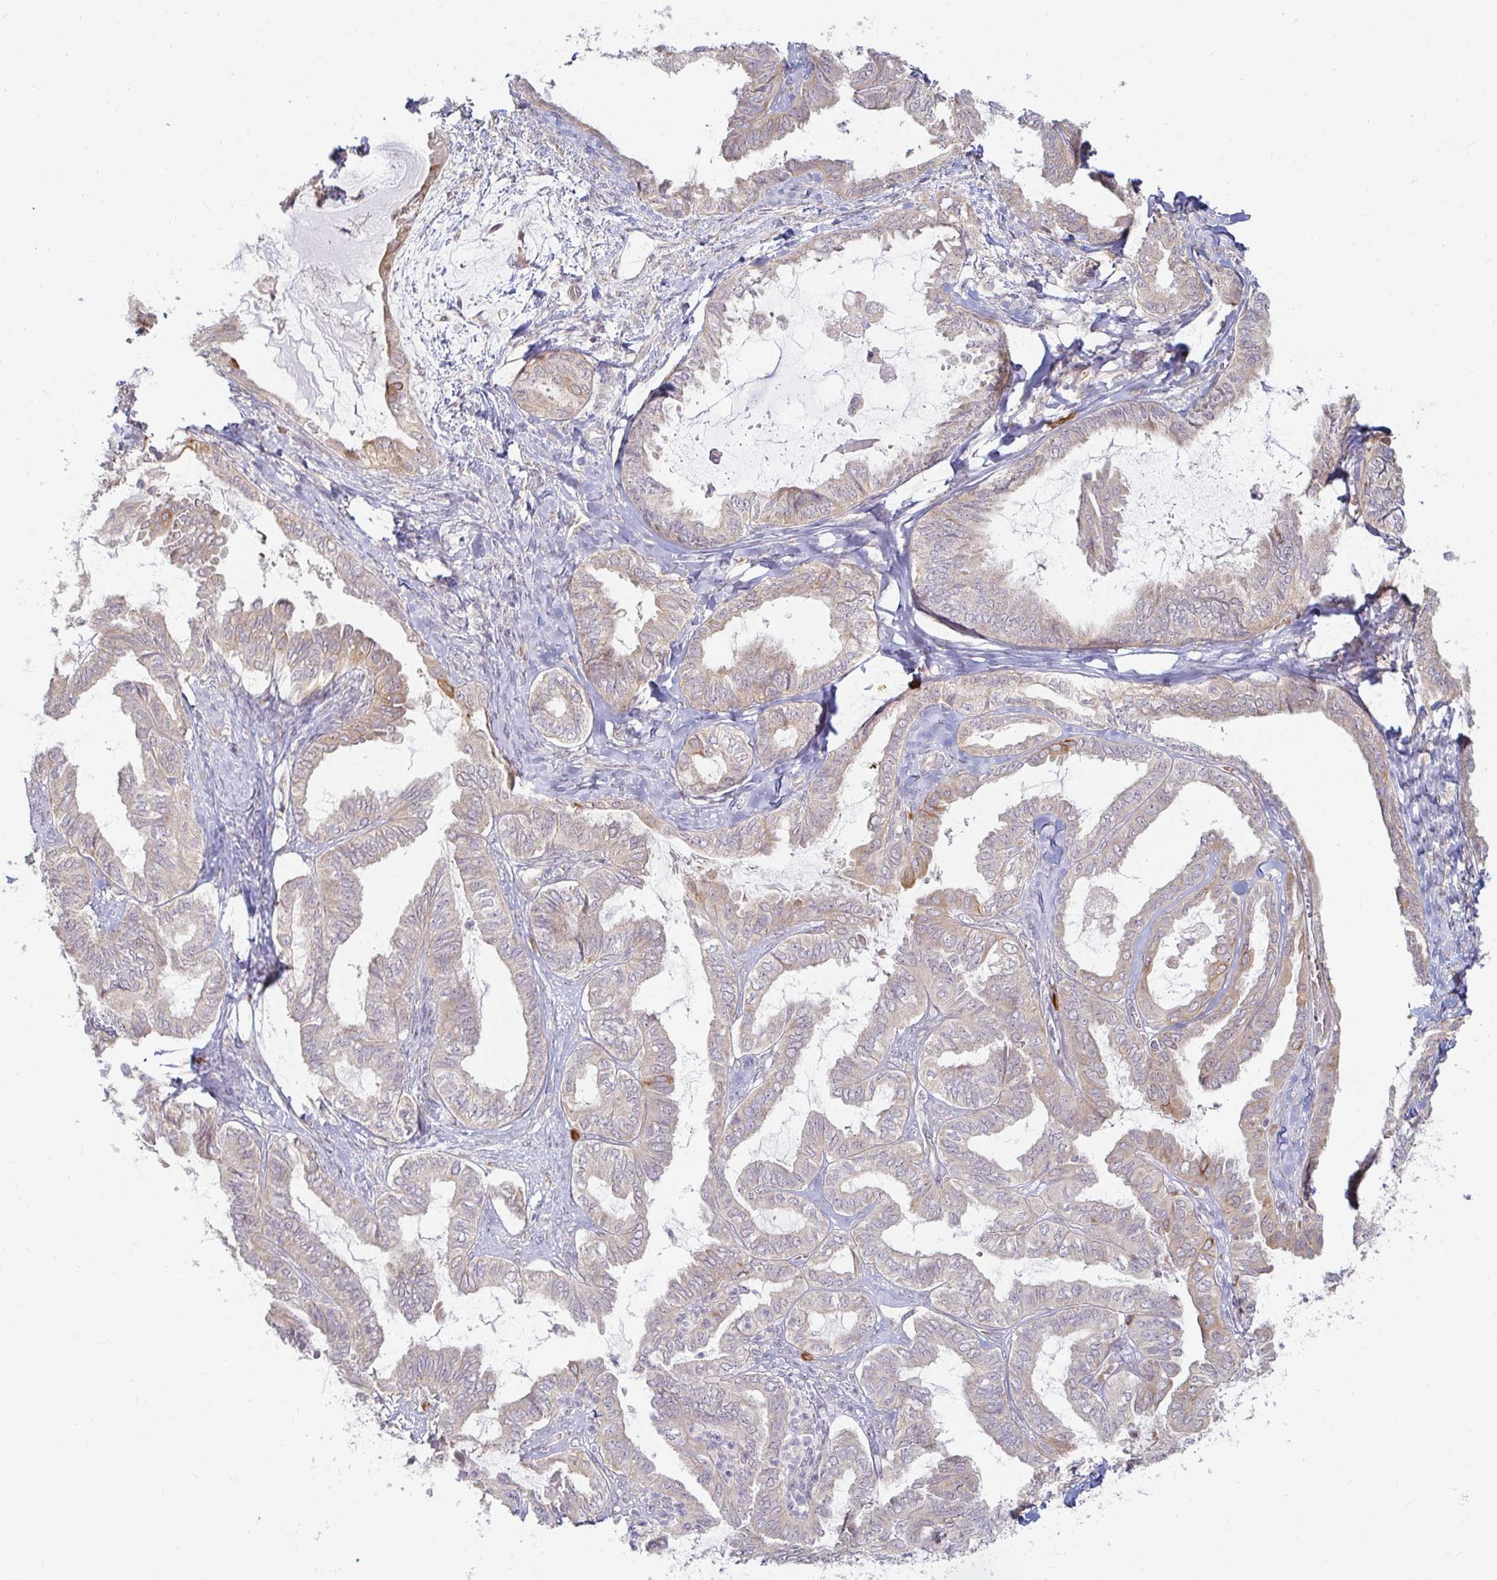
{"staining": {"intensity": "negative", "quantity": "none", "location": "none"}, "tissue": "ovarian cancer", "cell_type": "Tumor cells", "image_type": "cancer", "snomed": [{"axis": "morphology", "description": "Carcinoma, endometroid"}, {"axis": "topography", "description": "Ovary"}], "caption": "This is an immunohistochemistry histopathology image of human ovarian cancer (endometroid carcinoma). There is no expression in tumor cells.", "gene": "CAST", "patient": {"sex": "female", "age": 70}}